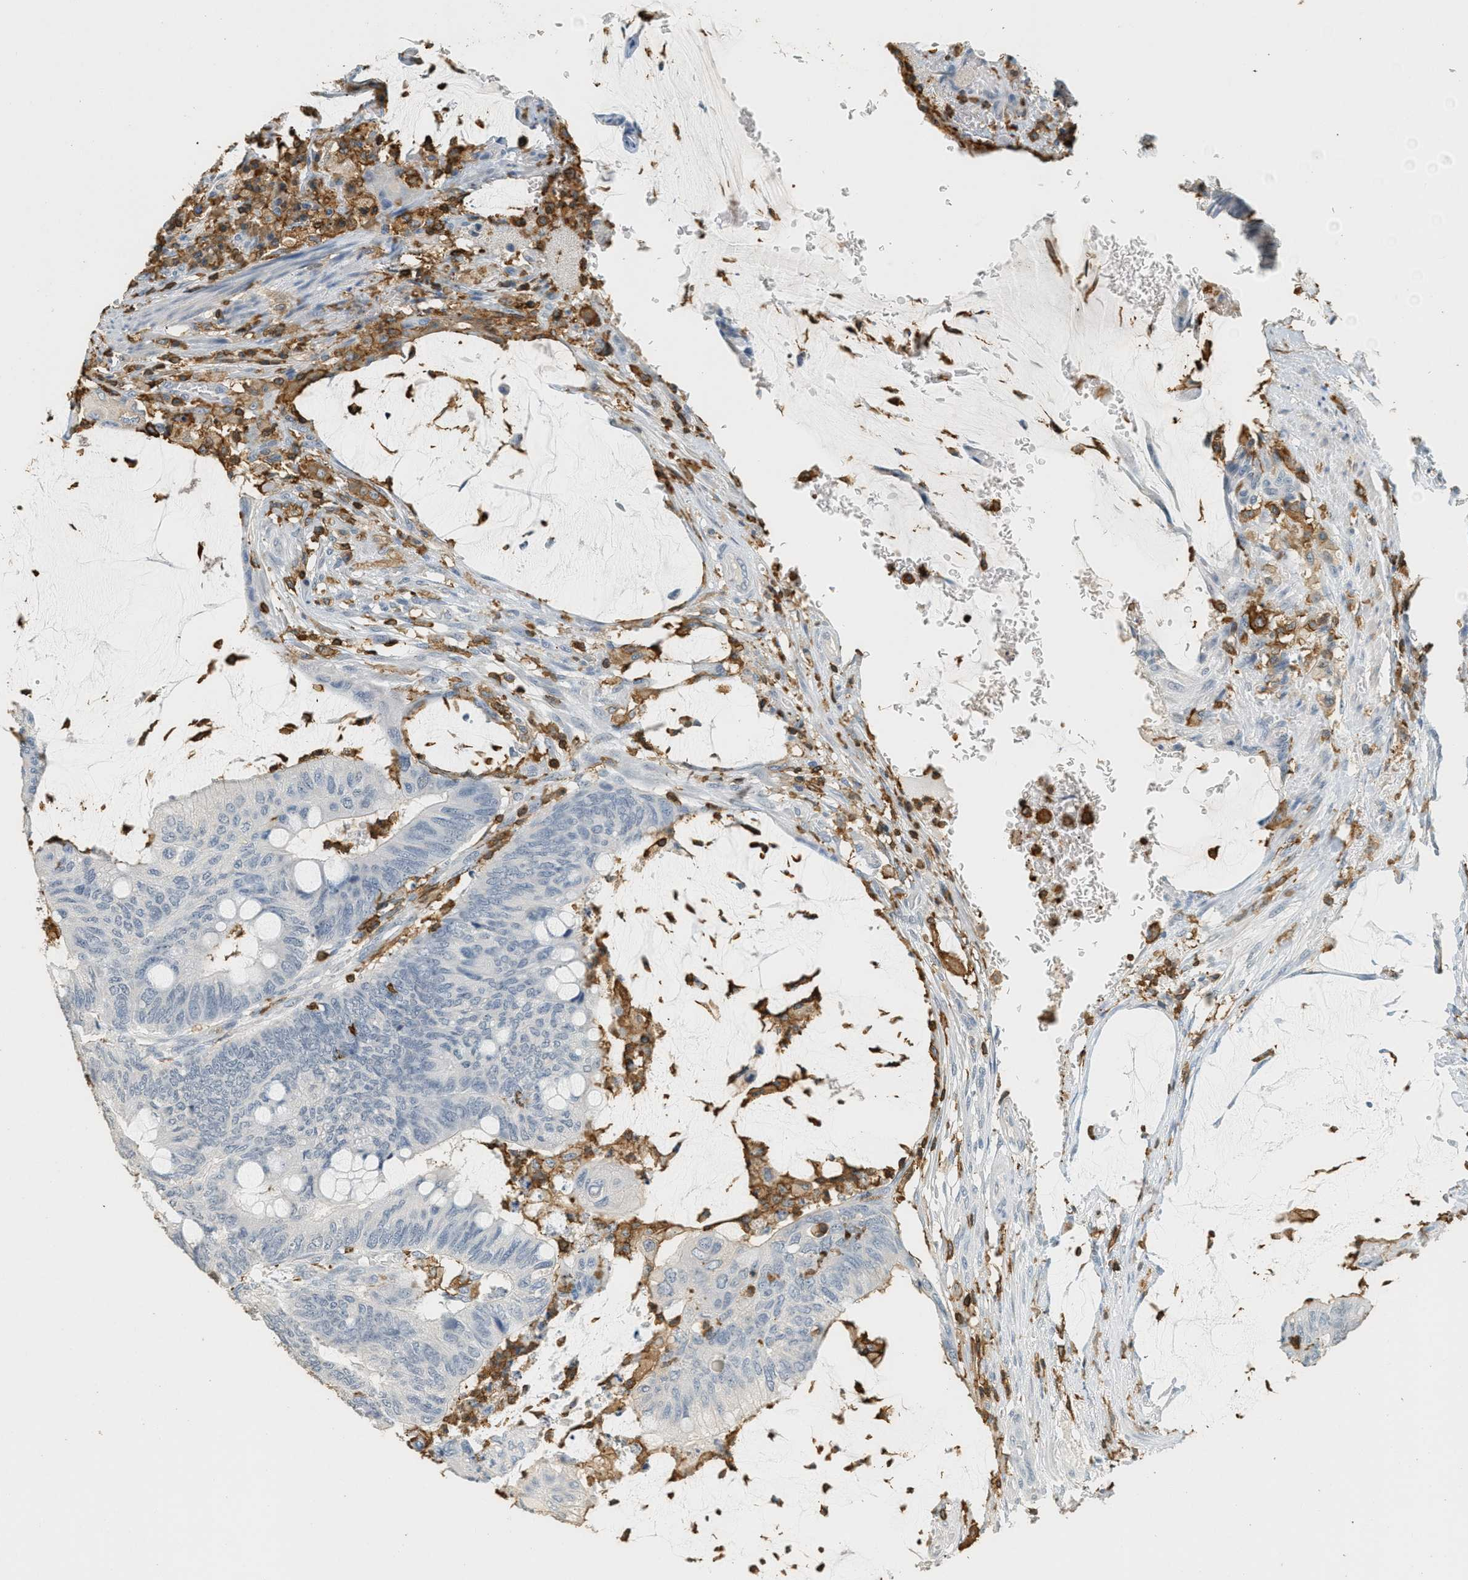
{"staining": {"intensity": "negative", "quantity": "none", "location": "none"}, "tissue": "colorectal cancer", "cell_type": "Tumor cells", "image_type": "cancer", "snomed": [{"axis": "morphology", "description": "Normal tissue, NOS"}, {"axis": "morphology", "description": "Adenocarcinoma, NOS"}, {"axis": "topography", "description": "Rectum"}], "caption": "Colorectal adenocarcinoma stained for a protein using immunohistochemistry (IHC) displays no staining tumor cells.", "gene": "LSP1", "patient": {"sex": "male", "age": 92}}